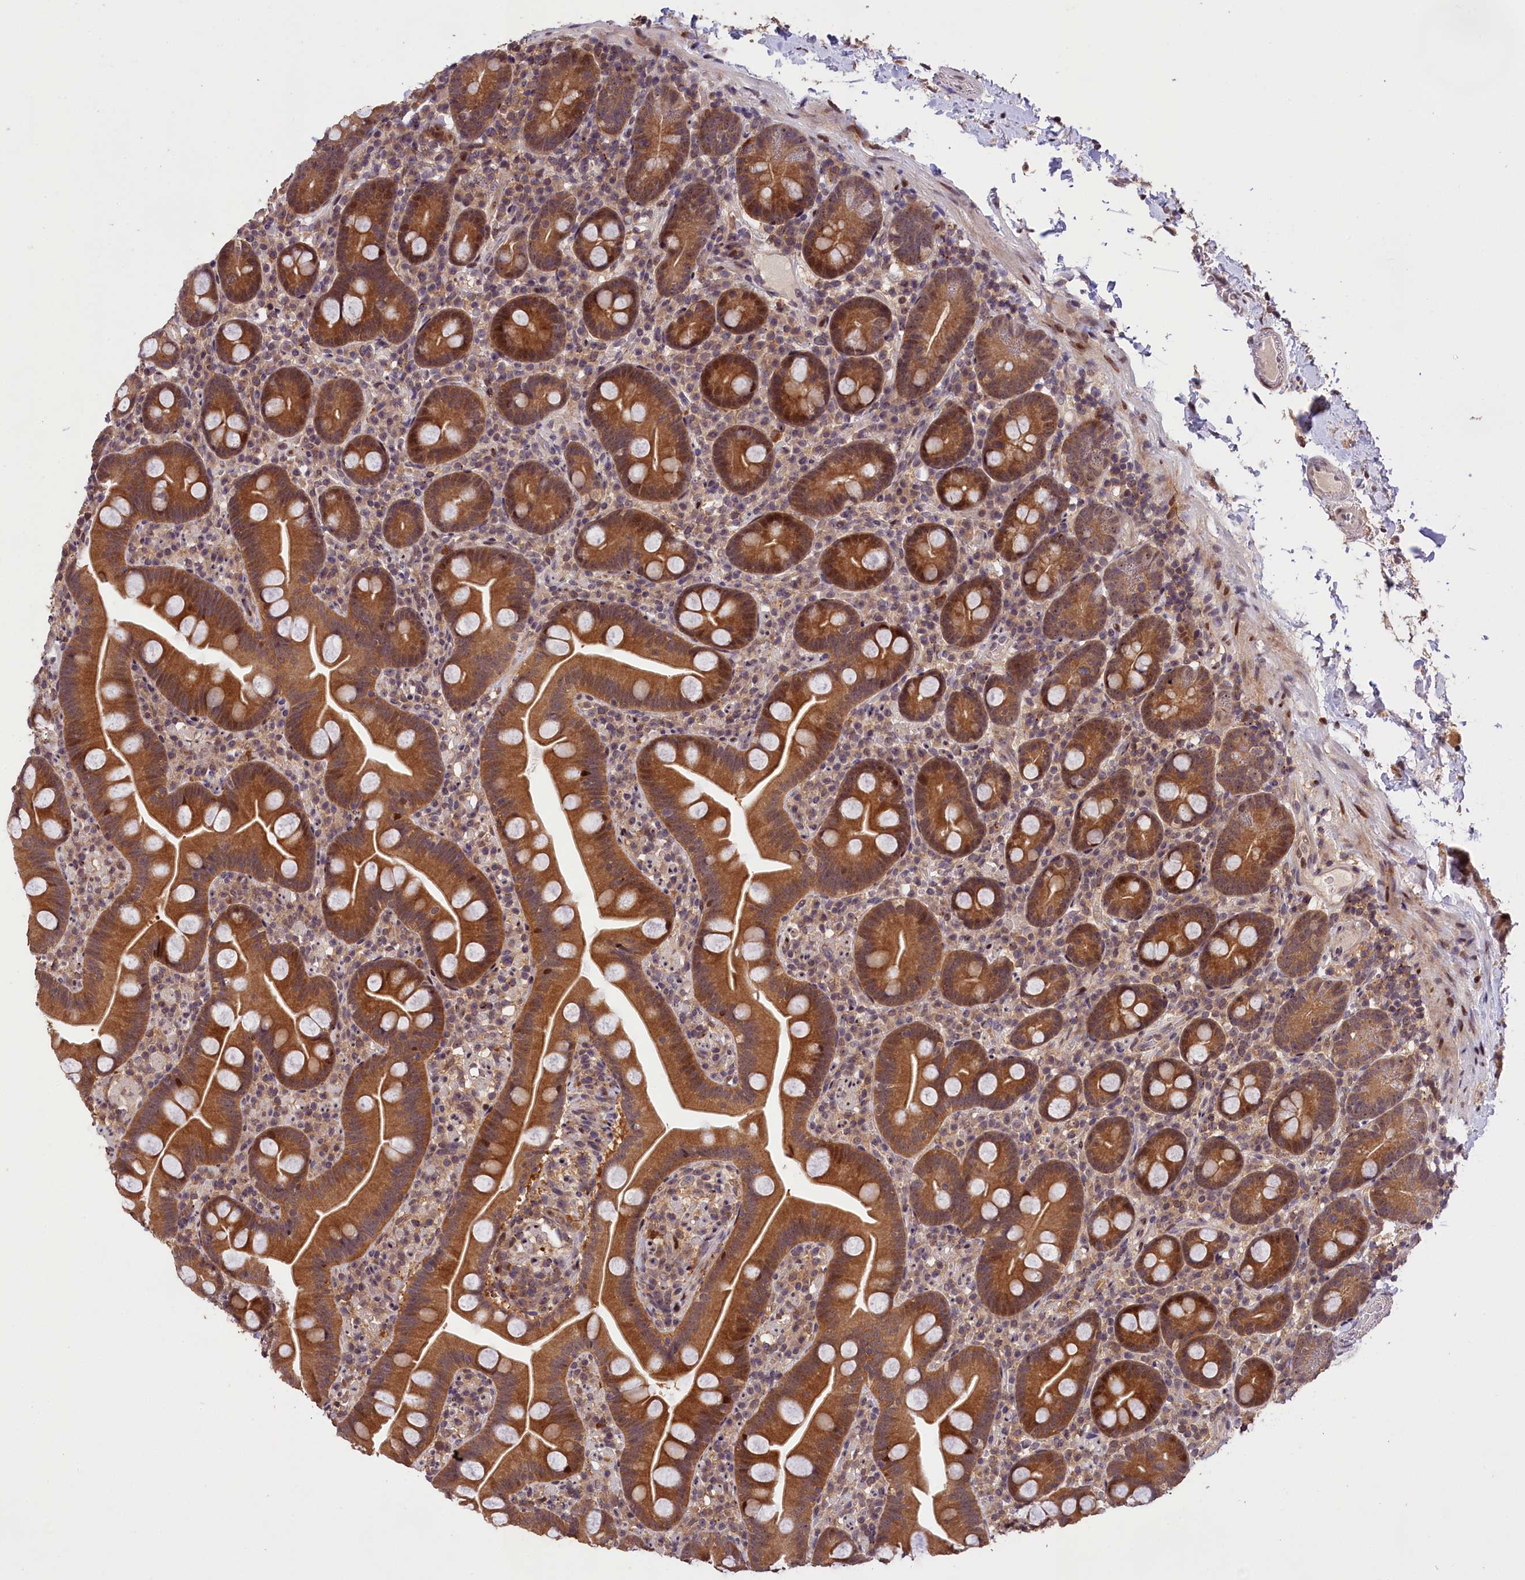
{"staining": {"intensity": "moderate", "quantity": ">75%", "location": "cytoplasmic/membranous,nuclear"}, "tissue": "small intestine", "cell_type": "Glandular cells", "image_type": "normal", "snomed": [{"axis": "morphology", "description": "Normal tissue, NOS"}, {"axis": "topography", "description": "Small intestine"}], "caption": "This is an image of immunohistochemistry staining of normal small intestine, which shows moderate staining in the cytoplasmic/membranous,nuclear of glandular cells.", "gene": "PHAF1", "patient": {"sex": "female", "age": 68}}